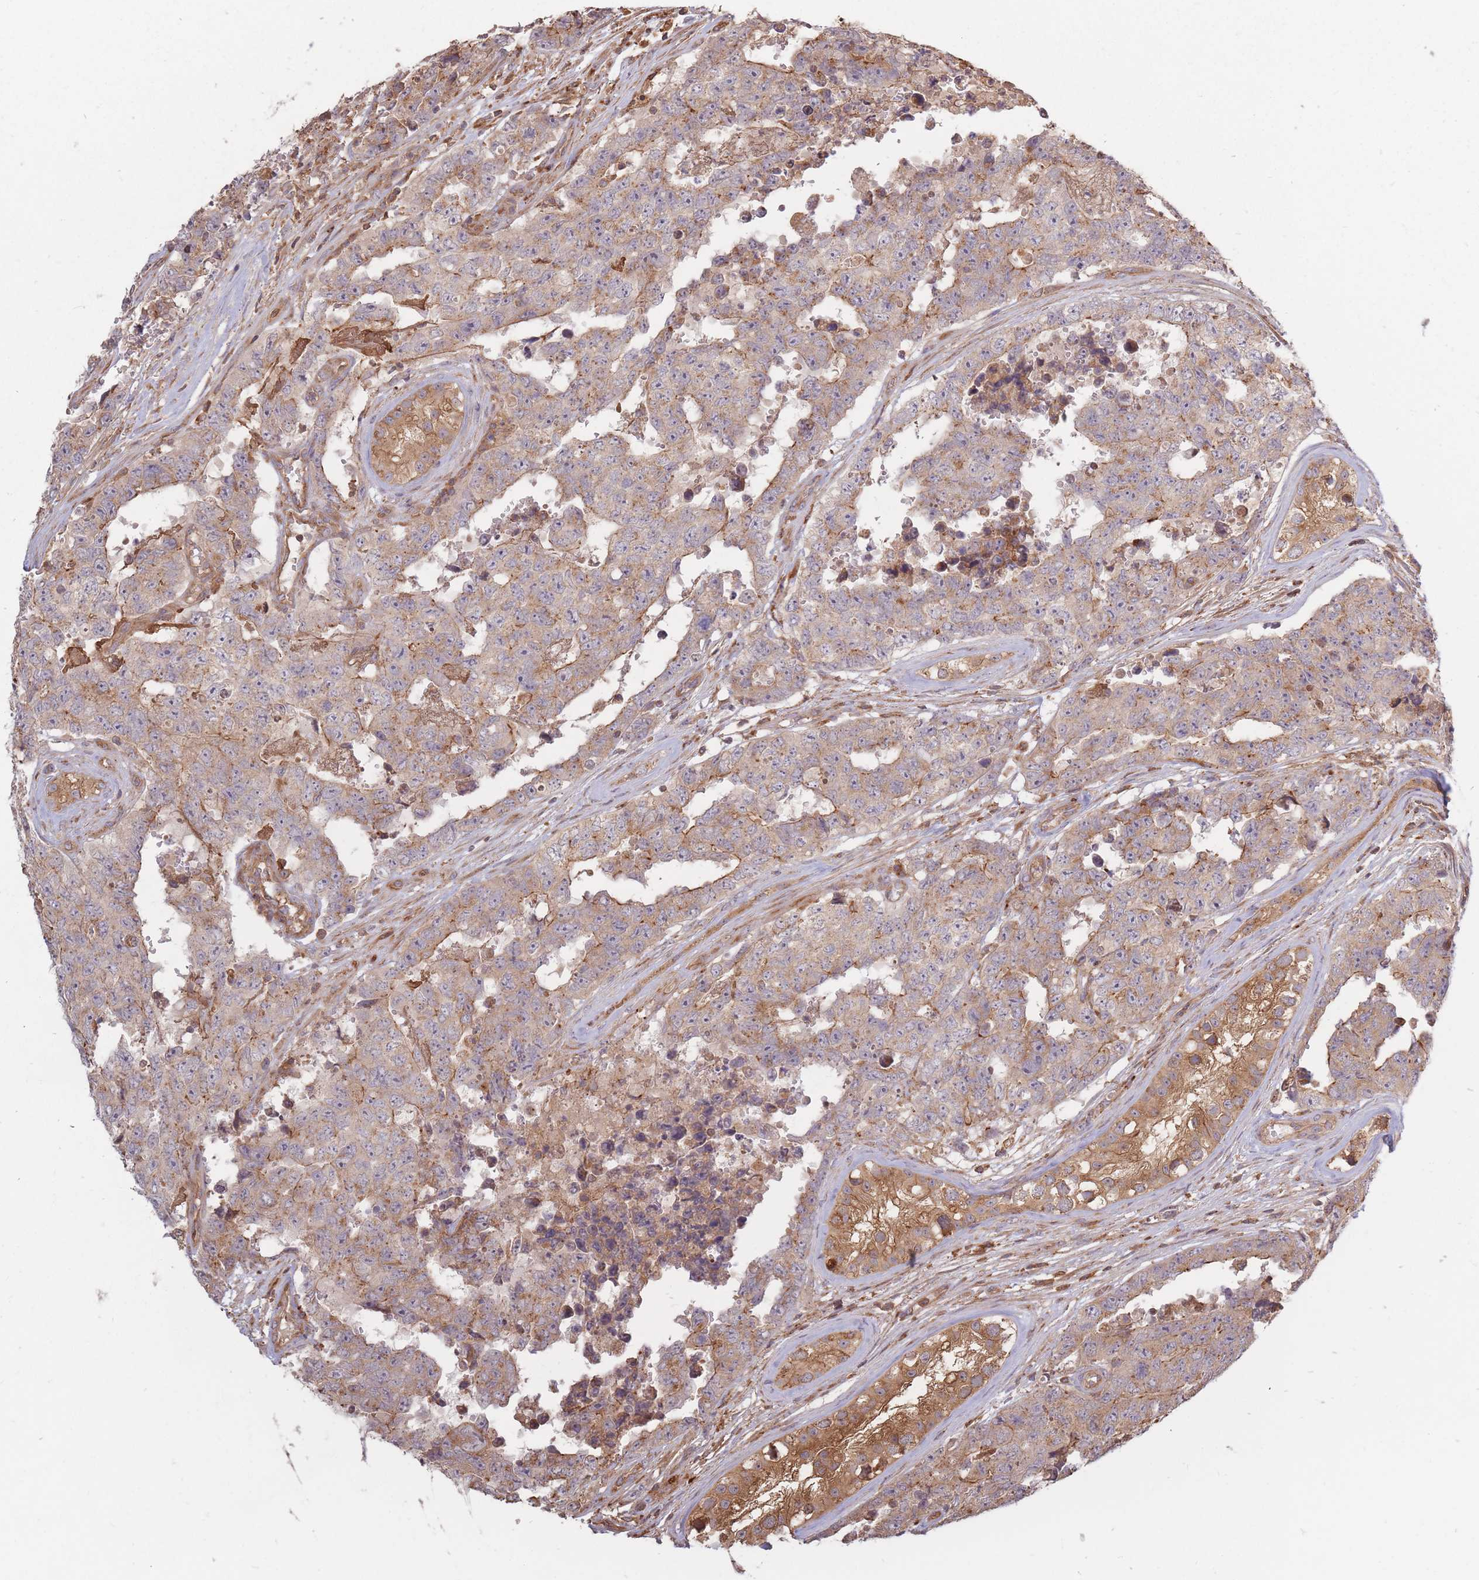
{"staining": {"intensity": "moderate", "quantity": "25%-75%", "location": "cytoplasmic/membranous"}, "tissue": "testis cancer", "cell_type": "Tumor cells", "image_type": "cancer", "snomed": [{"axis": "morphology", "description": "Normal tissue, NOS"}, {"axis": "morphology", "description": "Carcinoma, Embryonal, NOS"}, {"axis": "topography", "description": "Testis"}, {"axis": "topography", "description": "Epididymis"}], "caption": "The image exhibits staining of testis cancer (embryonal carcinoma), revealing moderate cytoplasmic/membranous protein positivity (brown color) within tumor cells.", "gene": "RASSF2", "patient": {"sex": "male", "age": 25}}